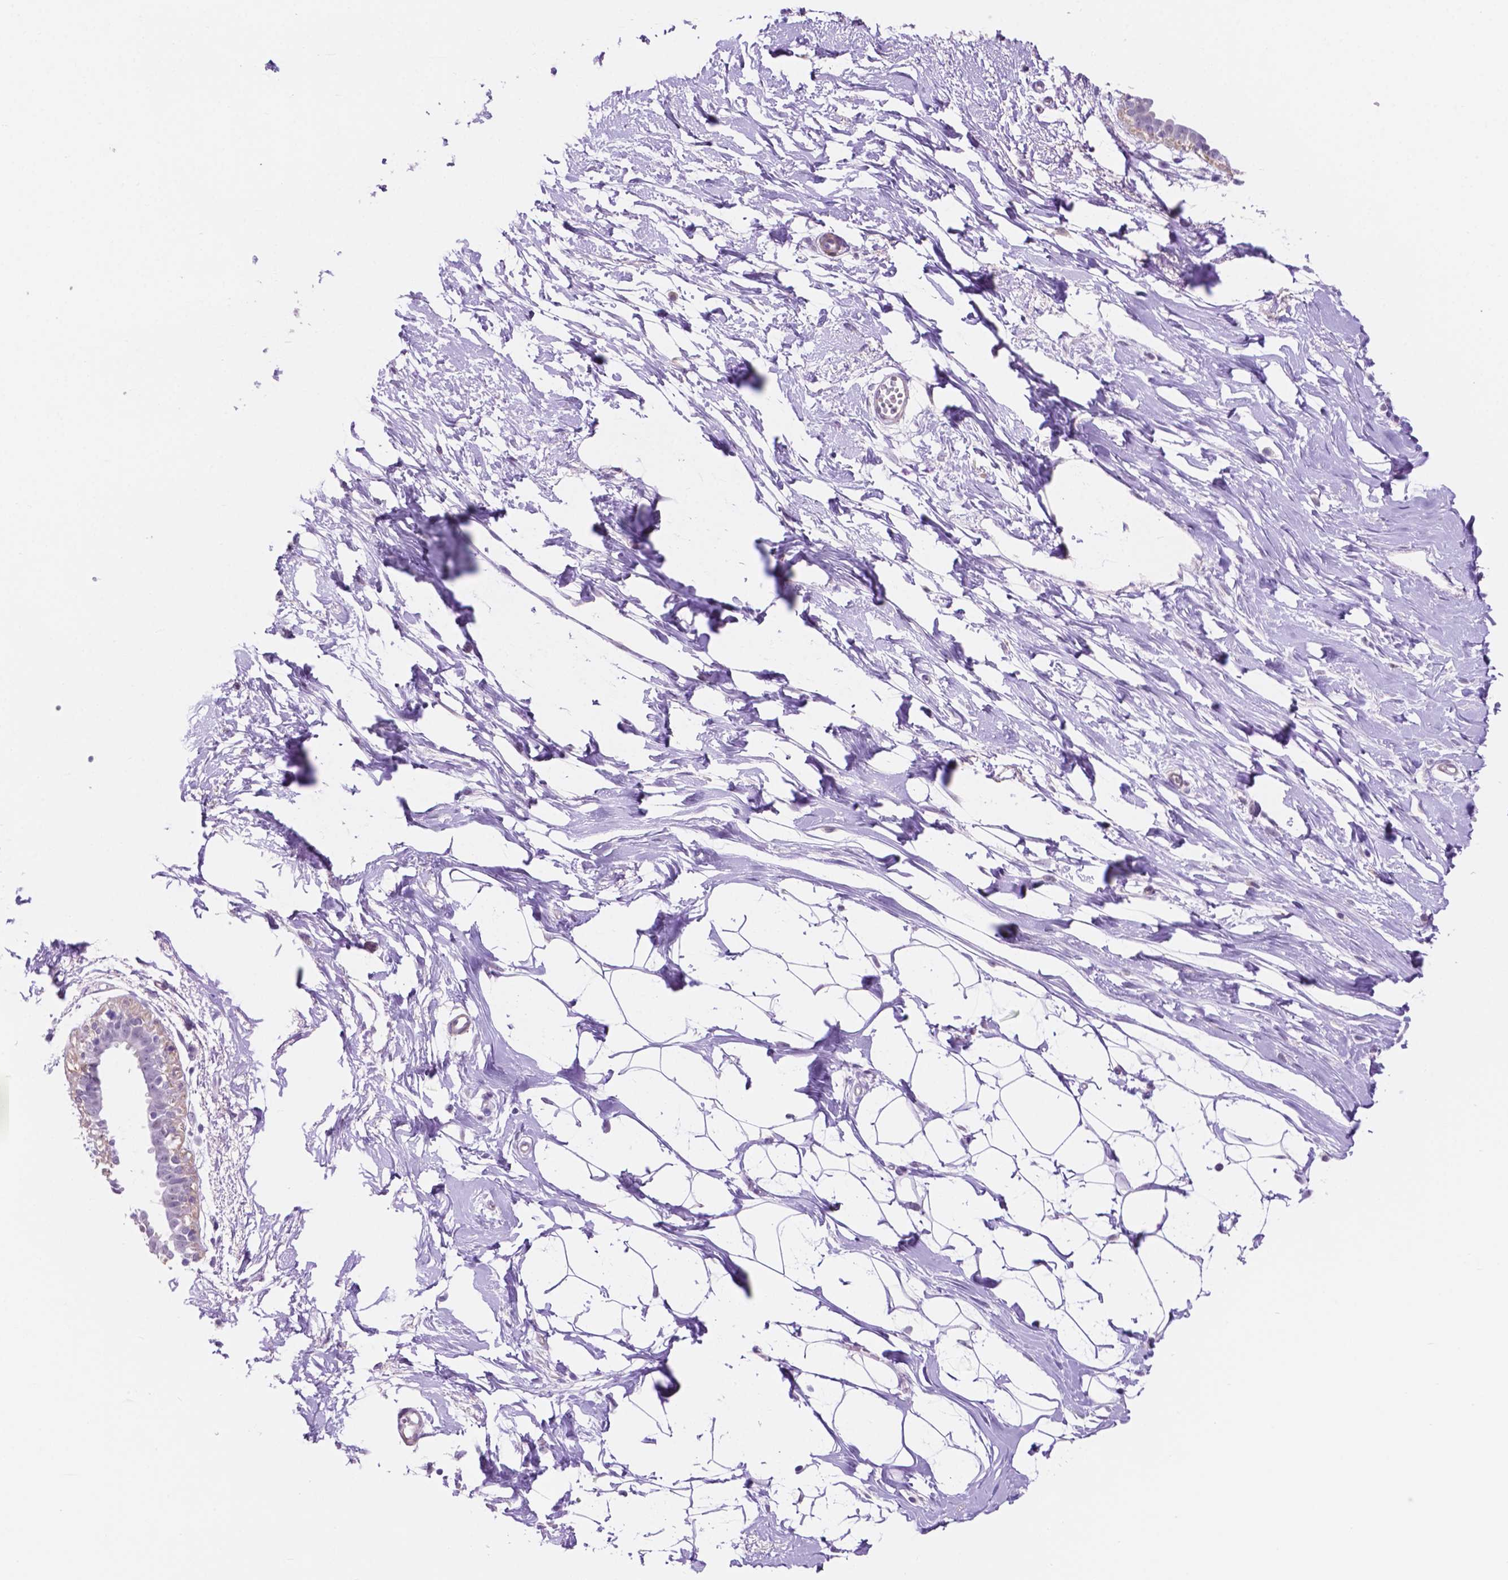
{"staining": {"intensity": "negative", "quantity": "none", "location": "none"}, "tissue": "breast", "cell_type": "Adipocytes", "image_type": "normal", "snomed": [{"axis": "morphology", "description": "Normal tissue, NOS"}, {"axis": "topography", "description": "Breast"}], "caption": "An image of breast stained for a protein reveals no brown staining in adipocytes. (Stains: DAB (3,3'-diaminobenzidine) immunohistochemistry with hematoxylin counter stain, Microscopy: brightfield microscopy at high magnification).", "gene": "ACY3", "patient": {"sex": "female", "age": 49}}